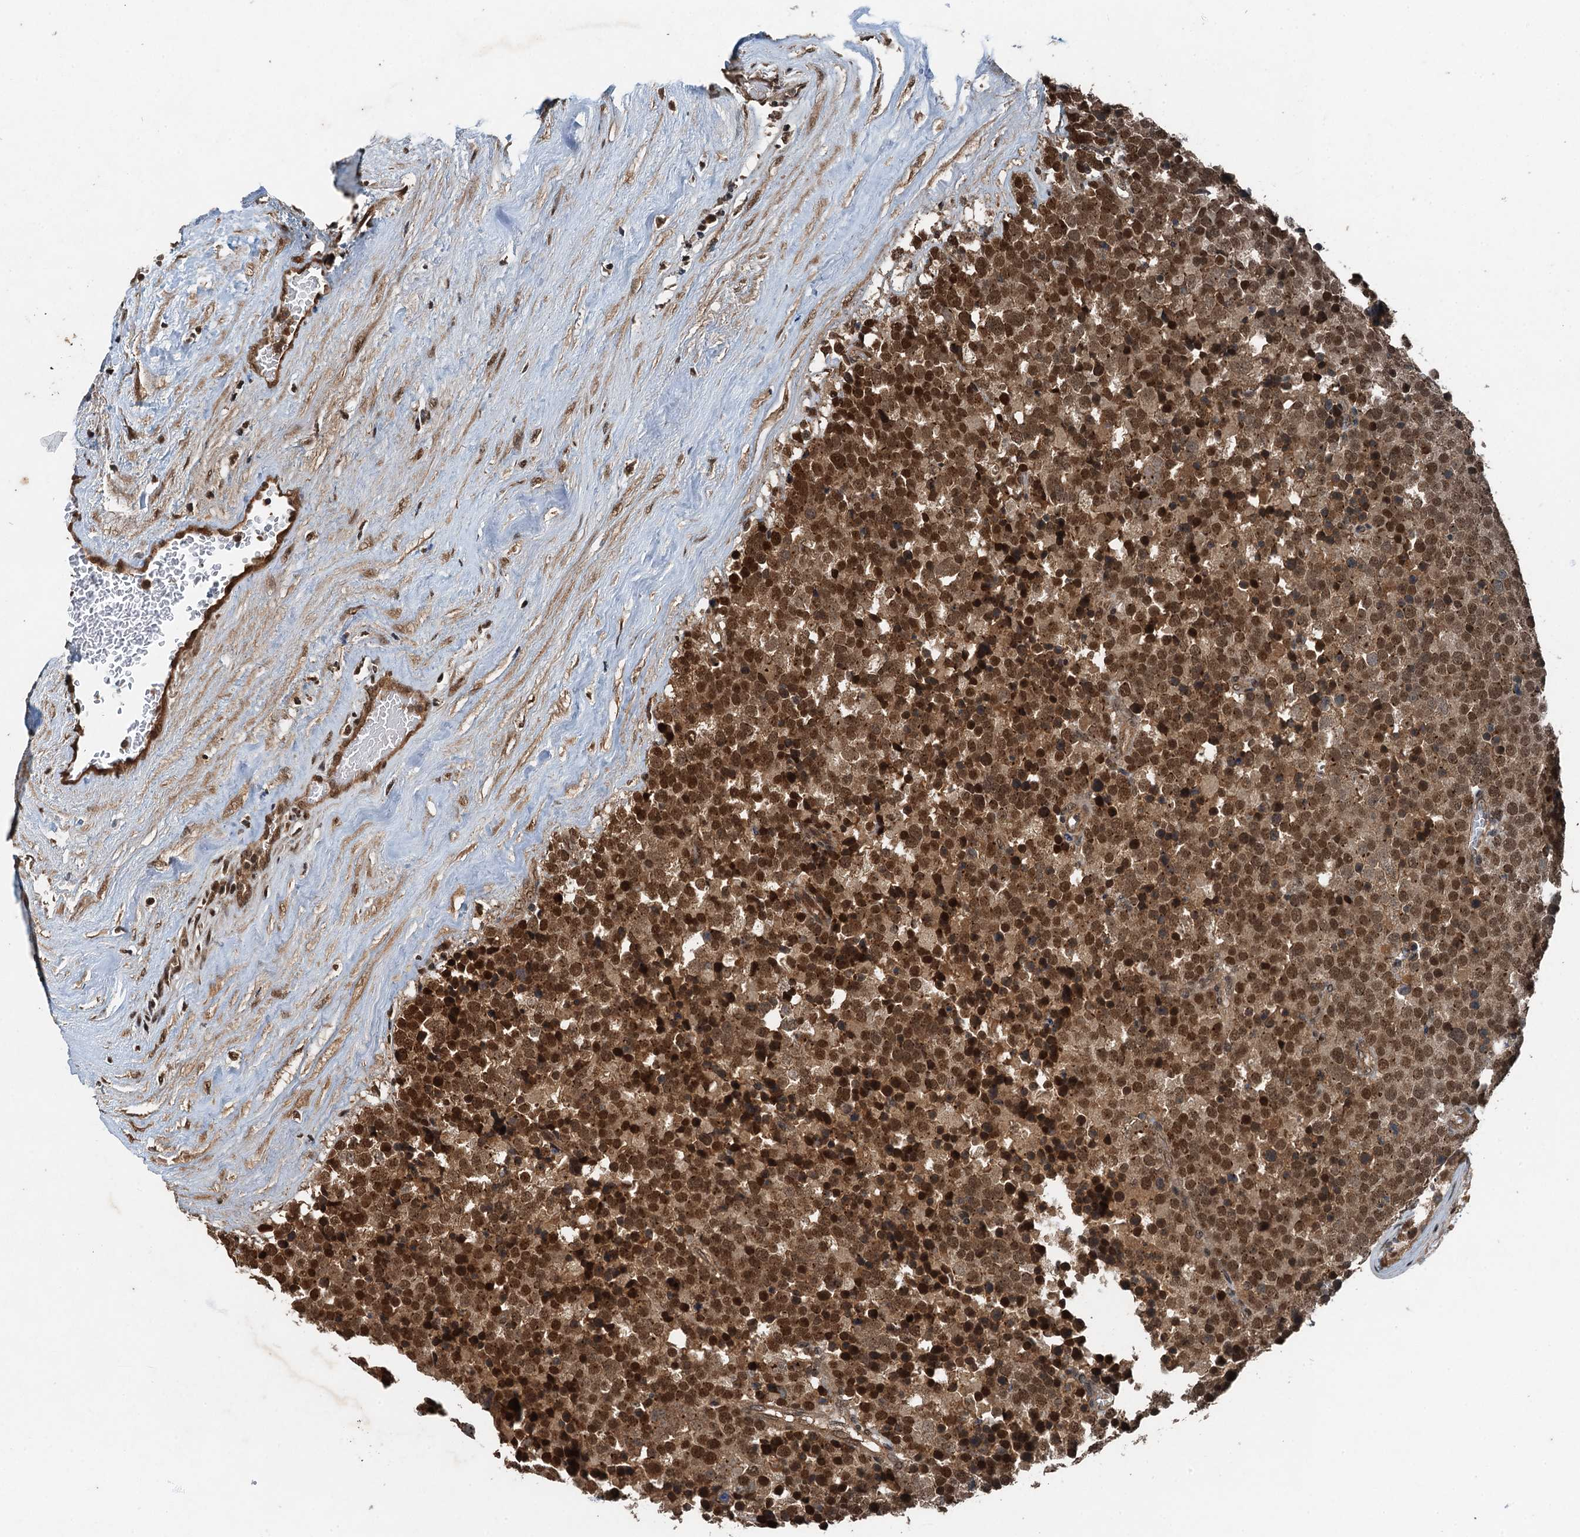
{"staining": {"intensity": "strong", "quantity": ">75%", "location": "nuclear"}, "tissue": "testis cancer", "cell_type": "Tumor cells", "image_type": "cancer", "snomed": [{"axis": "morphology", "description": "Seminoma, NOS"}, {"axis": "topography", "description": "Testis"}], "caption": "Immunohistochemistry of seminoma (testis) displays high levels of strong nuclear expression in approximately >75% of tumor cells.", "gene": "UBXN6", "patient": {"sex": "male", "age": 71}}